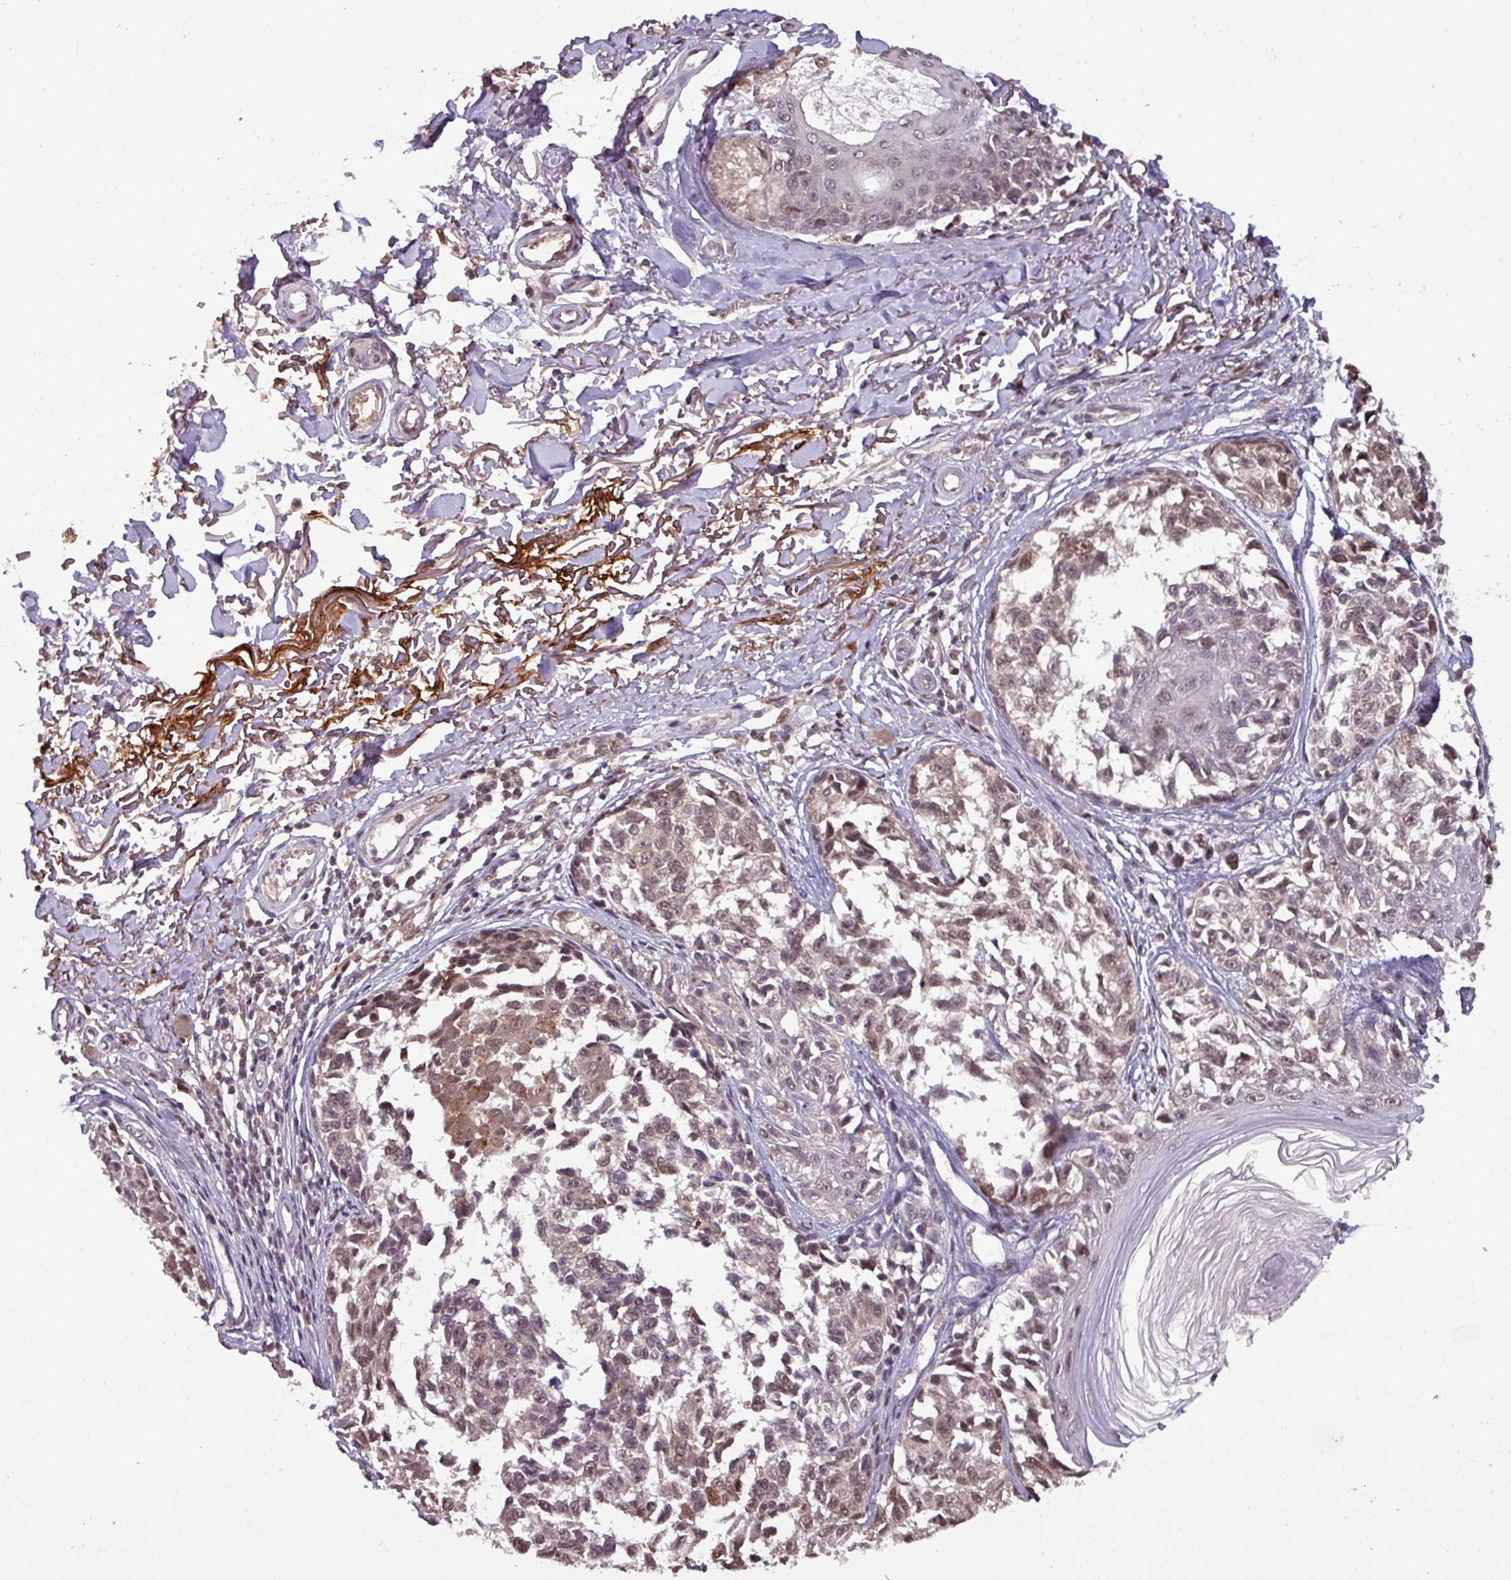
{"staining": {"intensity": "weak", "quantity": "25%-75%", "location": "nuclear"}, "tissue": "melanoma", "cell_type": "Tumor cells", "image_type": "cancer", "snomed": [{"axis": "morphology", "description": "Malignant melanoma, NOS"}, {"axis": "topography", "description": "Skin"}], "caption": "The photomicrograph displays staining of melanoma, revealing weak nuclear protein positivity (brown color) within tumor cells.", "gene": "NOB1", "patient": {"sex": "male", "age": 73}}